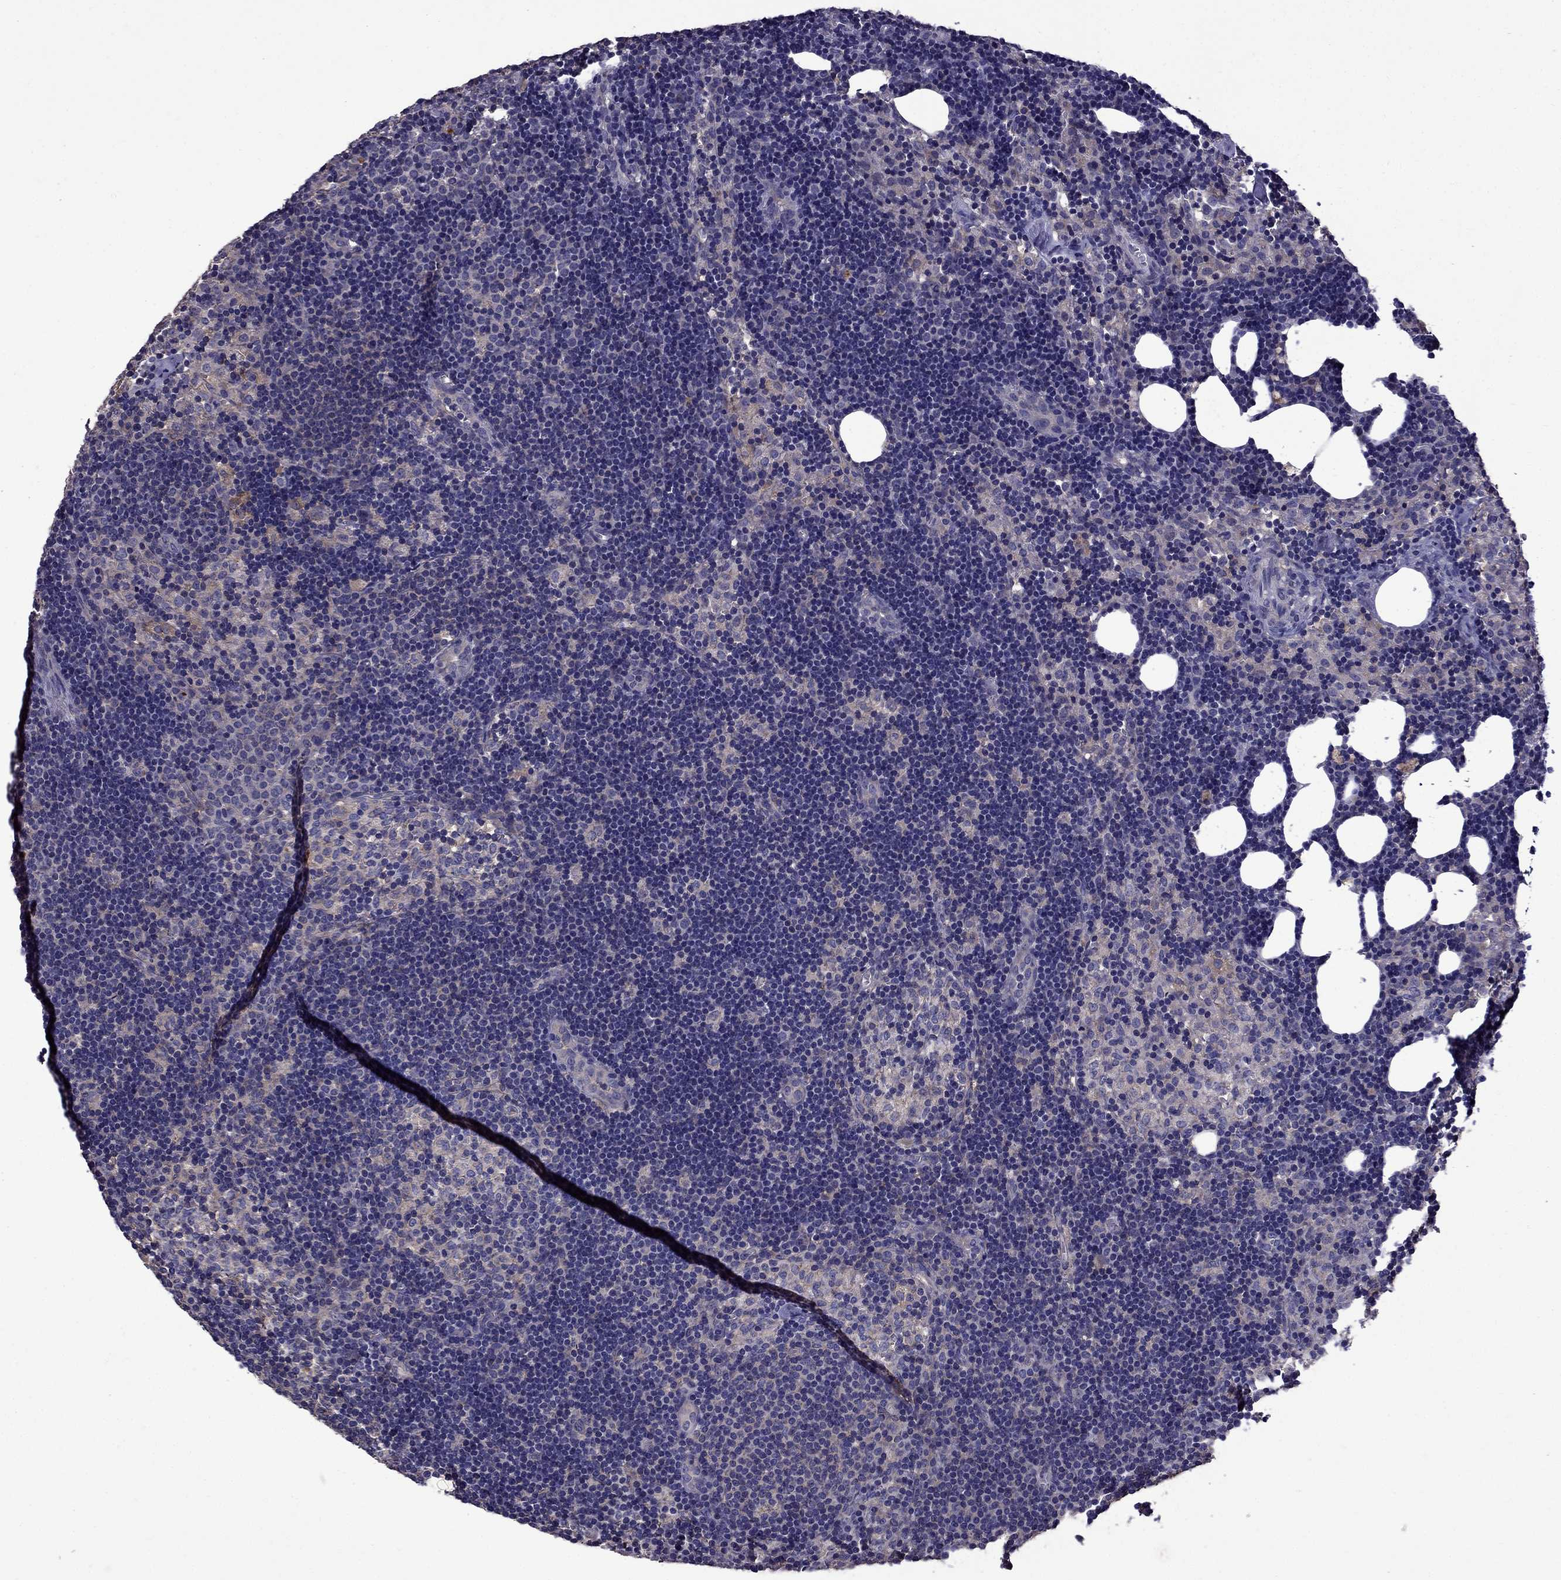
{"staining": {"intensity": "negative", "quantity": "none", "location": "none"}, "tissue": "lymph node", "cell_type": "Germinal center cells", "image_type": "normal", "snomed": [{"axis": "morphology", "description": "Normal tissue, NOS"}, {"axis": "topography", "description": "Lymph node"}], "caption": "This is an IHC micrograph of unremarkable human lymph node. There is no staining in germinal center cells.", "gene": "ITGB1", "patient": {"sex": "female", "age": 52}}